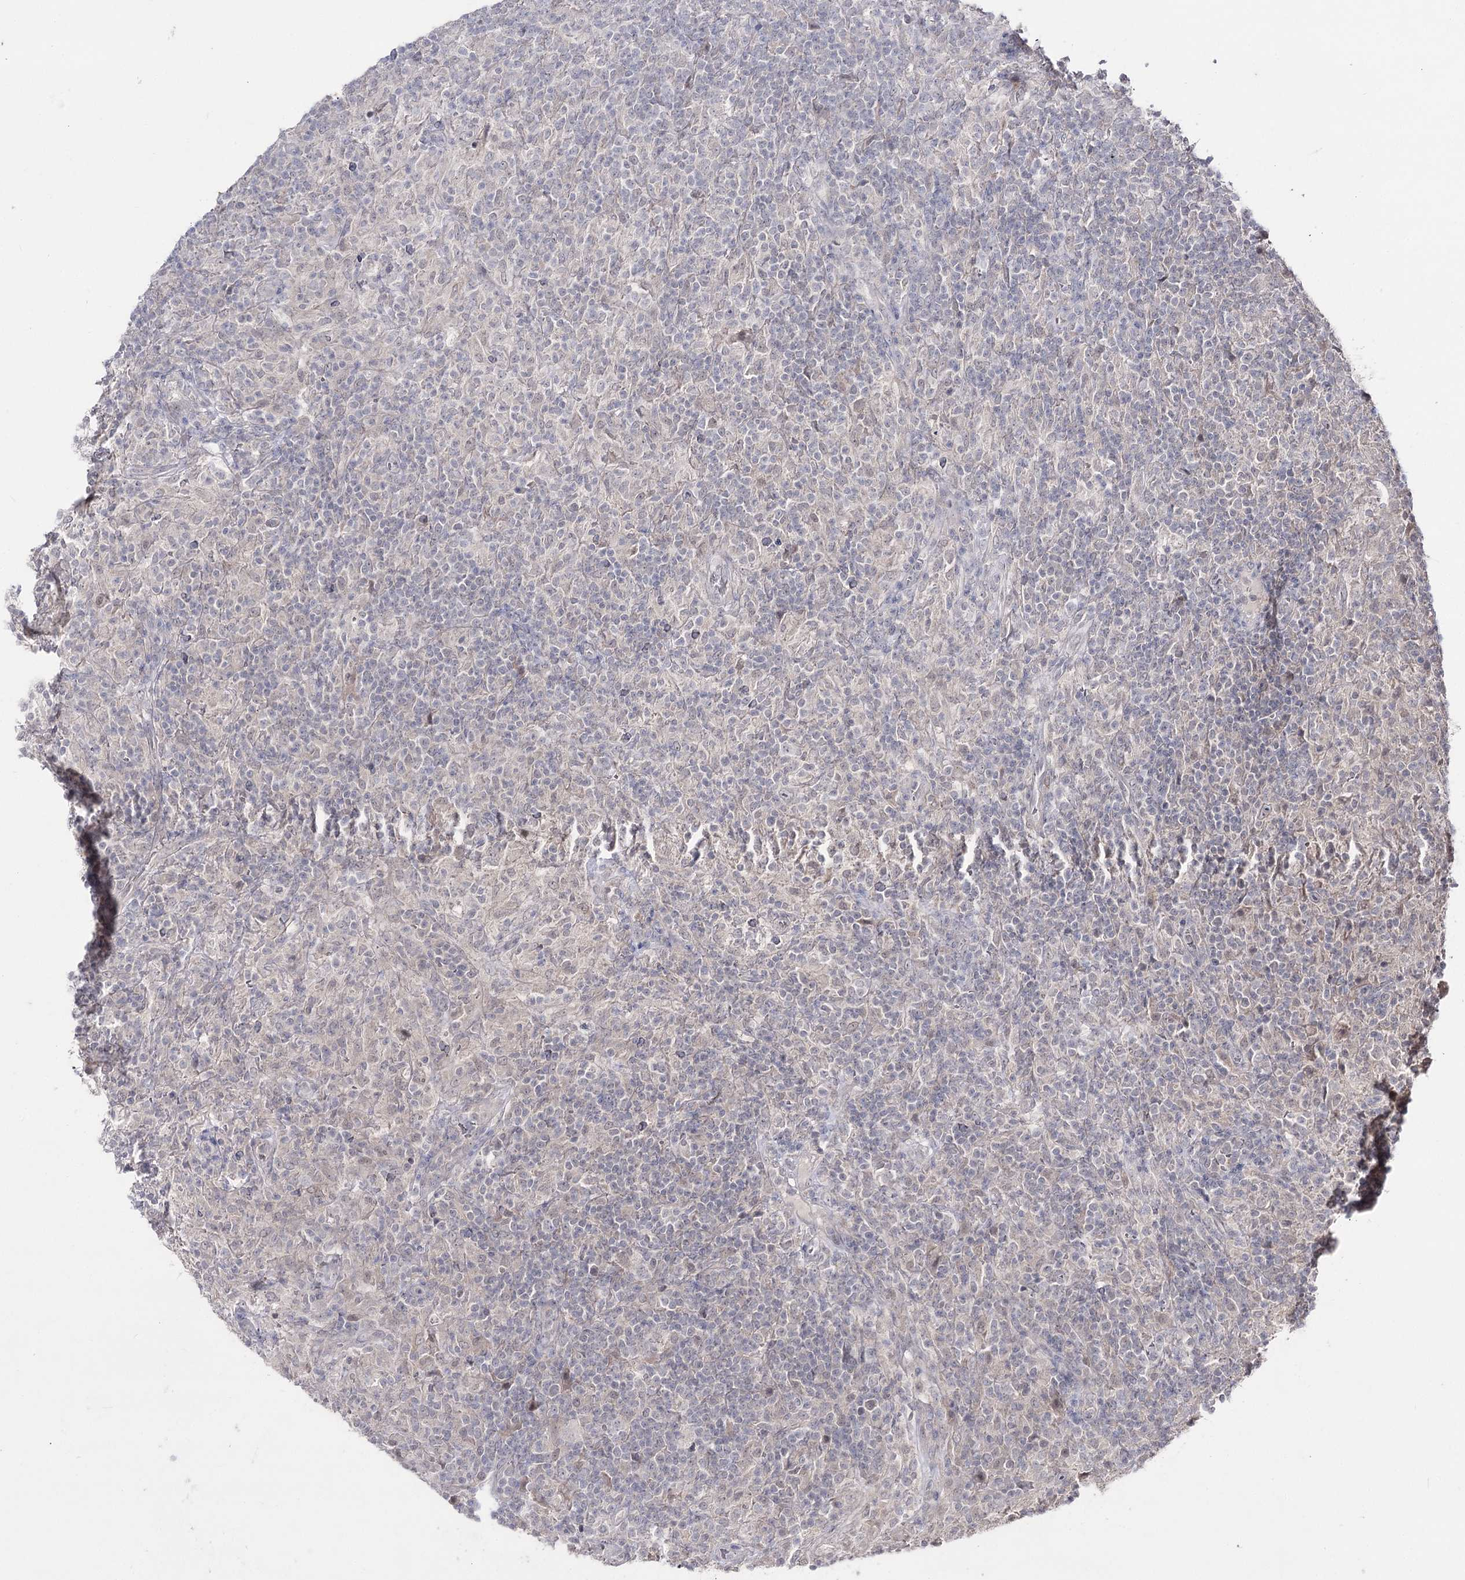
{"staining": {"intensity": "negative", "quantity": "none", "location": "none"}, "tissue": "lymphoma", "cell_type": "Tumor cells", "image_type": "cancer", "snomed": [{"axis": "morphology", "description": "Hodgkin's disease, NOS"}, {"axis": "topography", "description": "Lymph node"}], "caption": "Tumor cells show no significant staining in lymphoma.", "gene": "HSD11B2", "patient": {"sex": "male", "age": 70}}